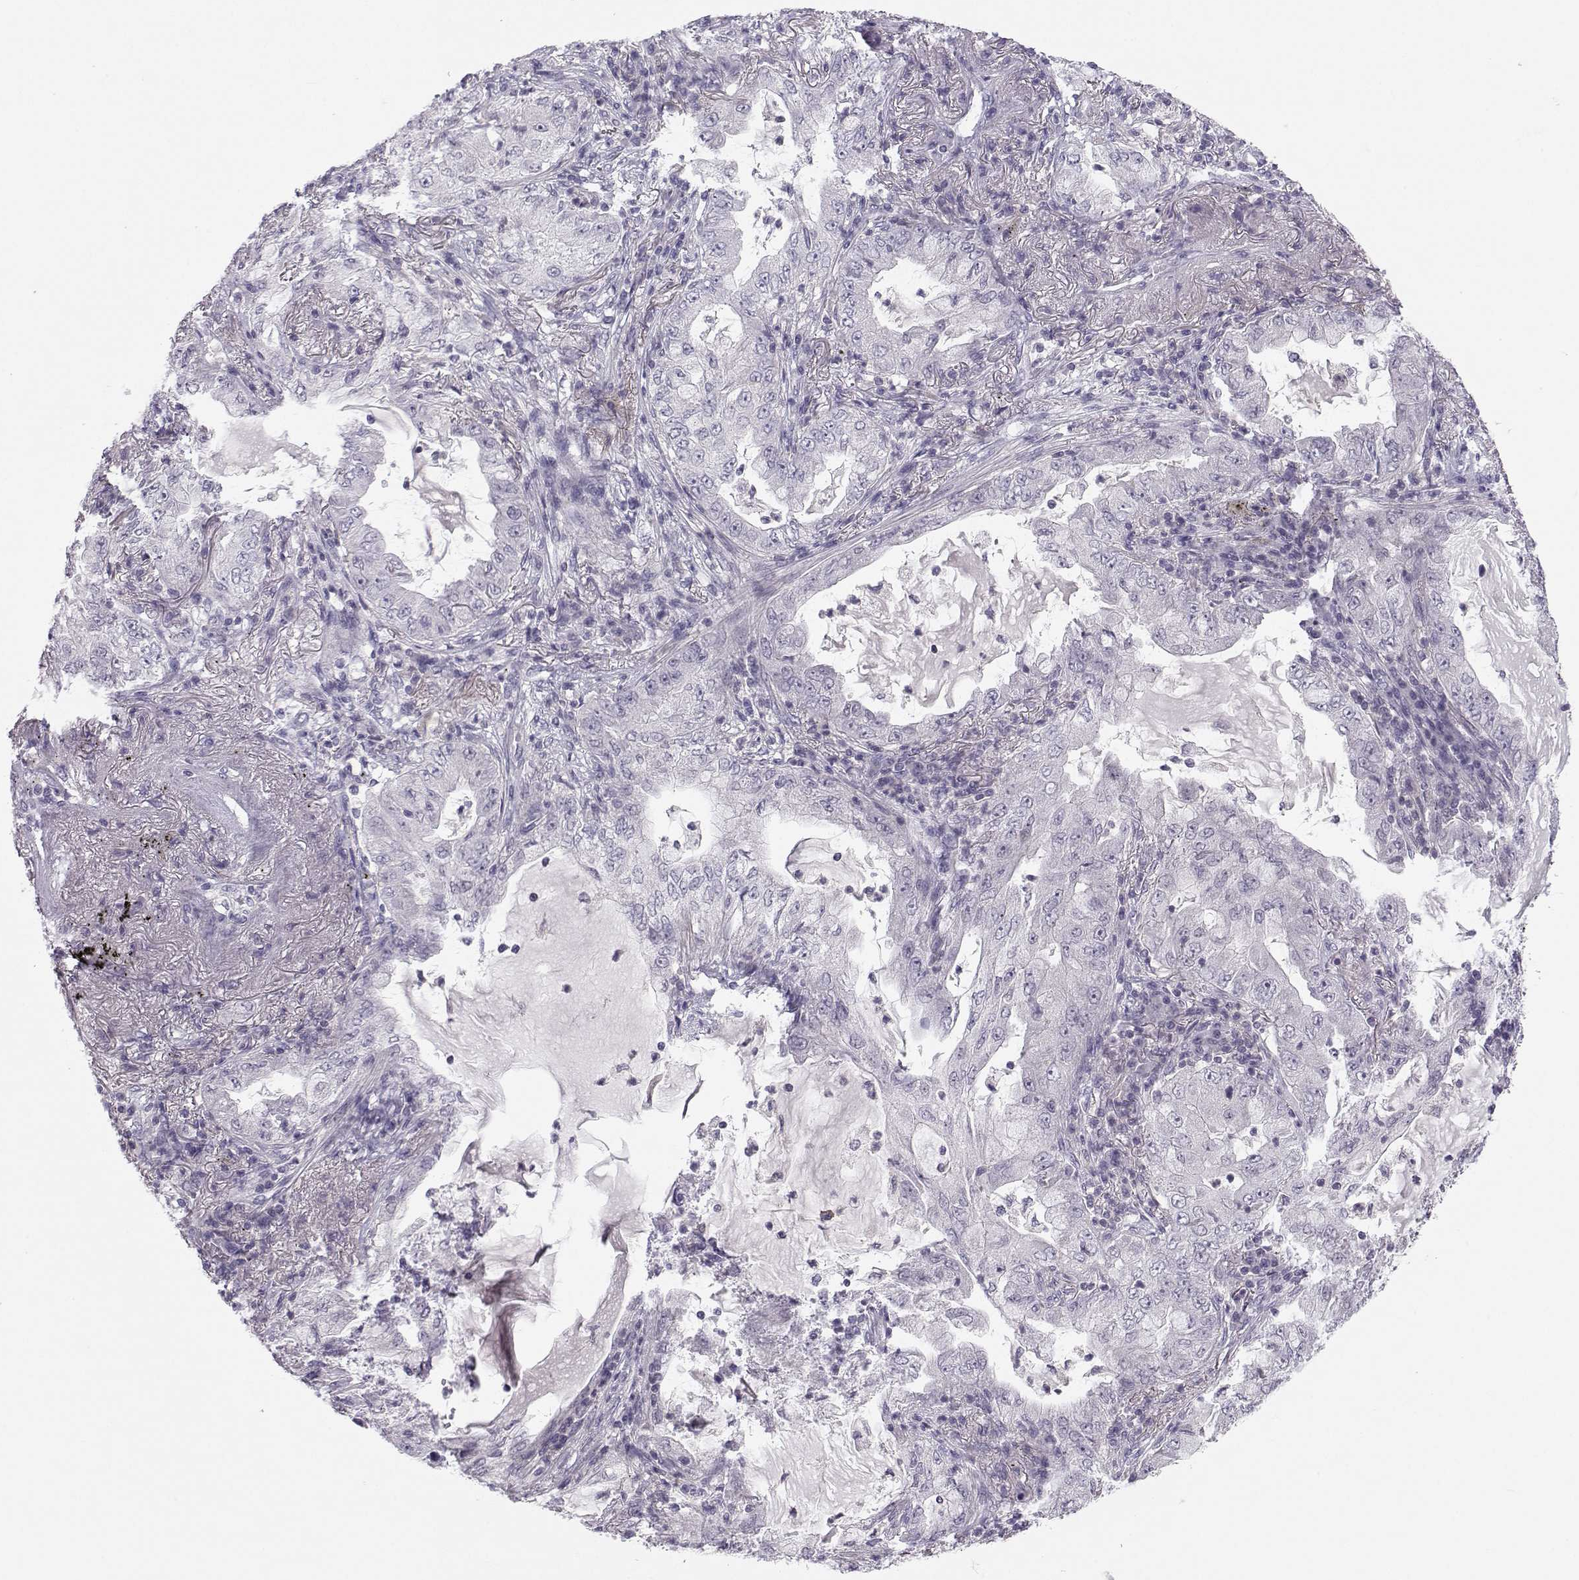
{"staining": {"intensity": "negative", "quantity": "none", "location": "none"}, "tissue": "lung cancer", "cell_type": "Tumor cells", "image_type": "cancer", "snomed": [{"axis": "morphology", "description": "Adenocarcinoma, NOS"}, {"axis": "topography", "description": "Lung"}], "caption": "Immunohistochemical staining of human lung cancer reveals no significant positivity in tumor cells. (Brightfield microscopy of DAB IHC at high magnification).", "gene": "MROH7", "patient": {"sex": "female", "age": 73}}